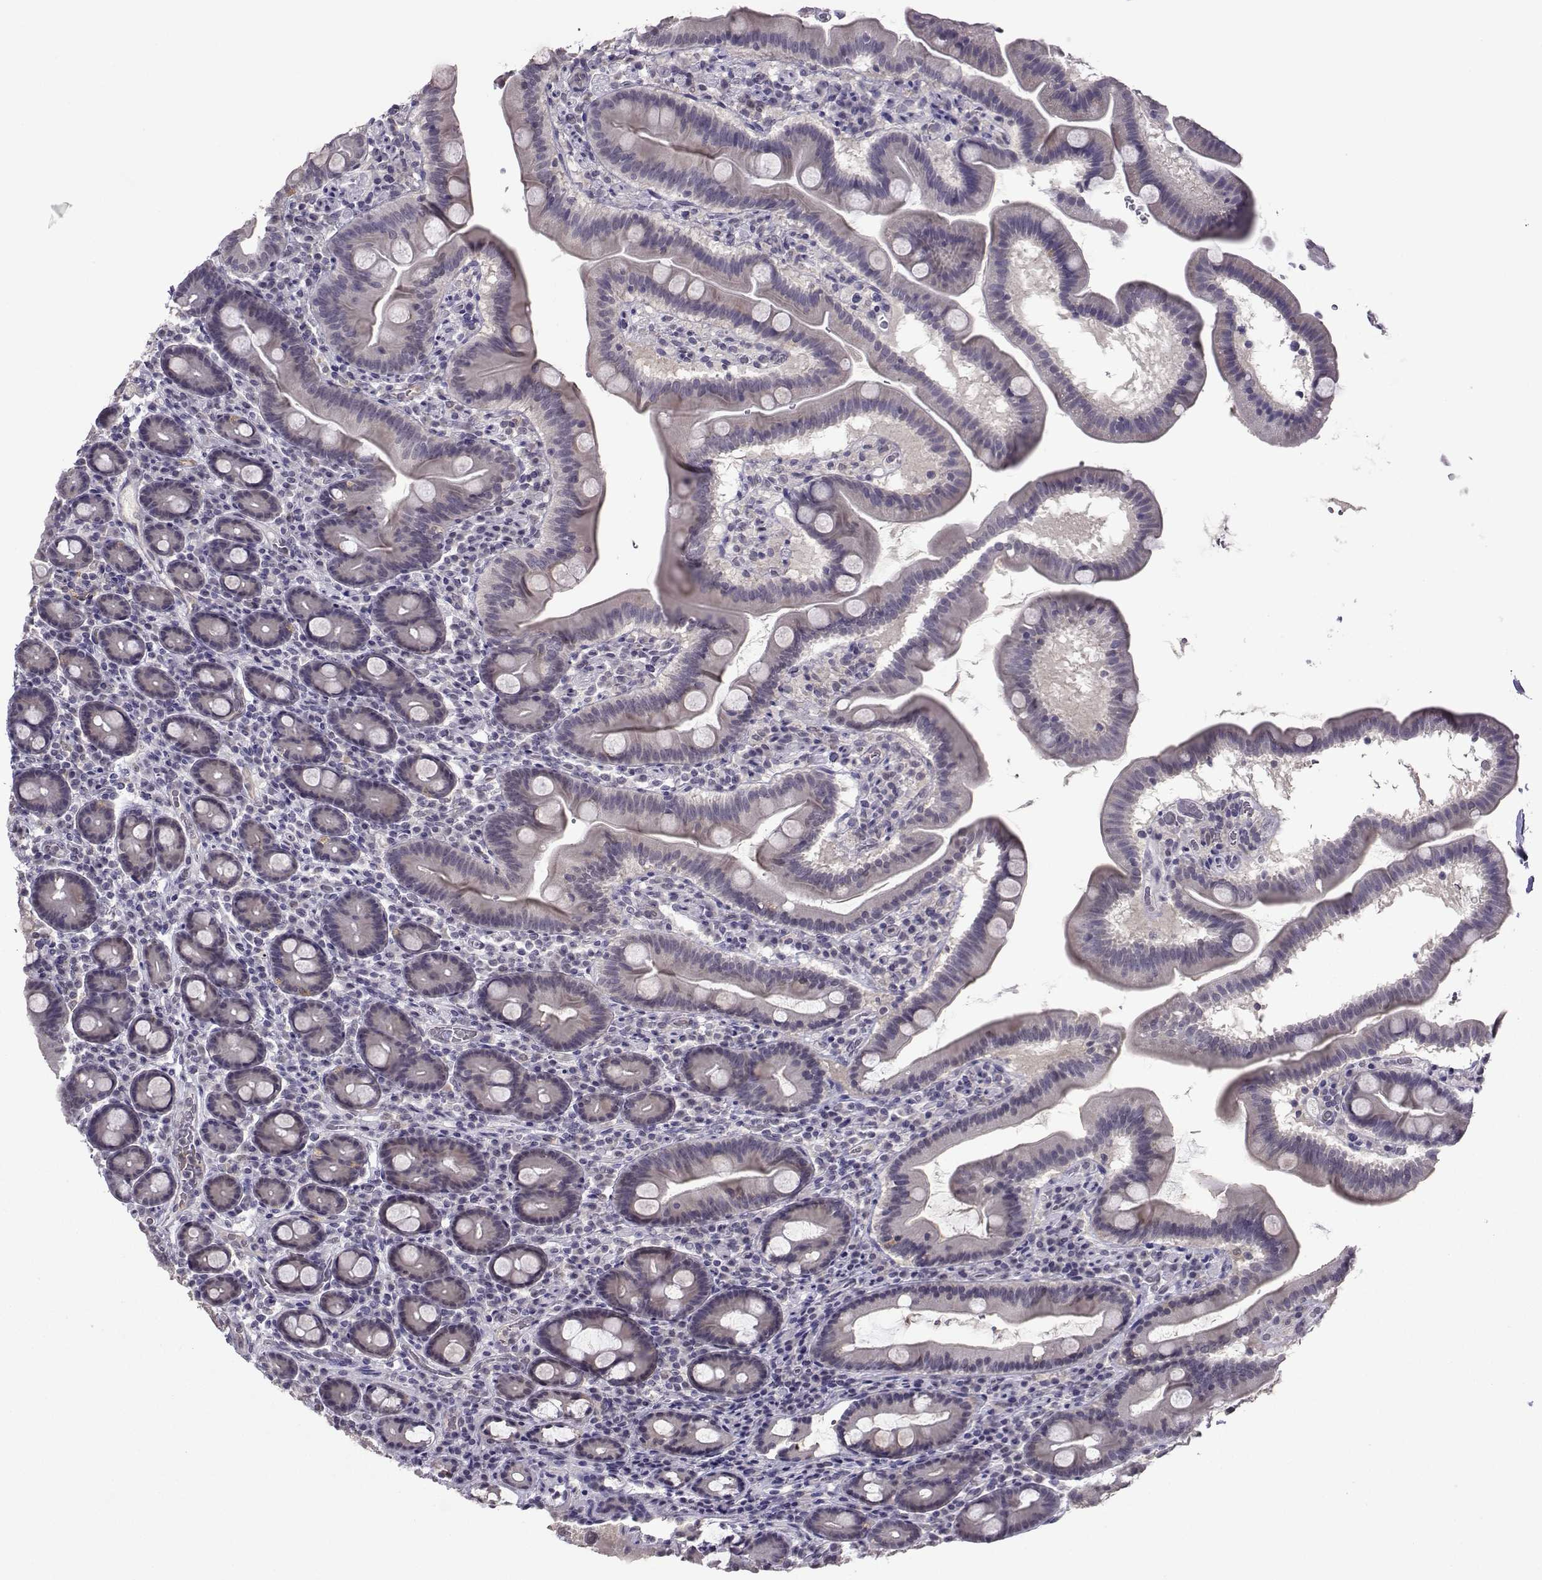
{"staining": {"intensity": "negative", "quantity": "none", "location": "none"}, "tissue": "duodenum", "cell_type": "Glandular cells", "image_type": "normal", "snomed": [{"axis": "morphology", "description": "Normal tissue, NOS"}, {"axis": "topography", "description": "Duodenum"}], "caption": "An image of duodenum stained for a protein displays no brown staining in glandular cells.", "gene": "DDX20", "patient": {"sex": "male", "age": 59}}